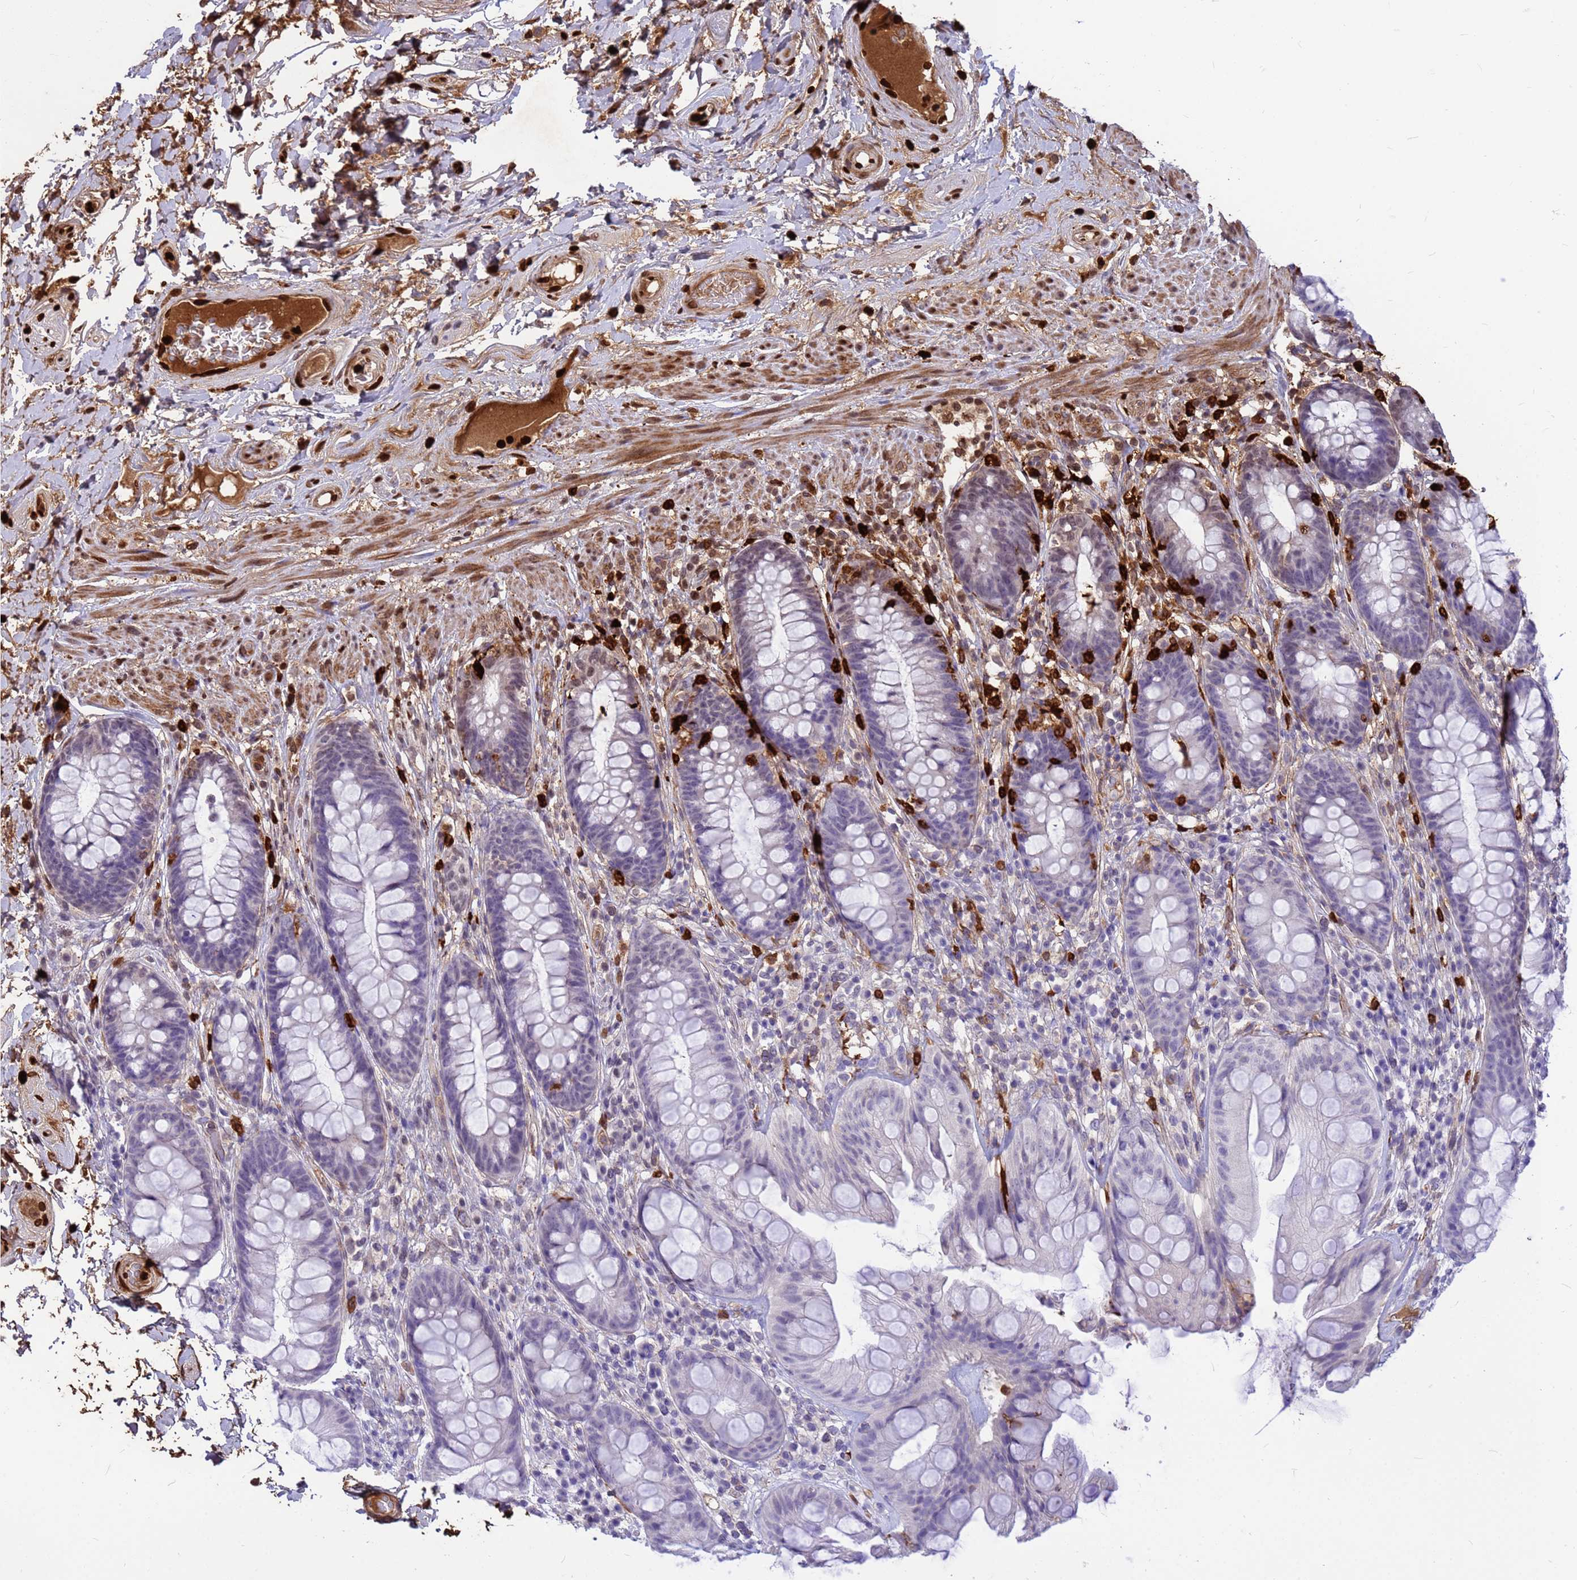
{"staining": {"intensity": "weak", "quantity": "<25%", "location": "cytoplasmic/membranous"}, "tissue": "rectum", "cell_type": "Glandular cells", "image_type": "normal", "snomed": [{"axis": "morphology", "description": "Normal tissue, NOS"}, {"axis": "topography", "description": "Rectum"}], "caption": "This is an immunohistochemistry histopathology image of normal human rectum. There is no expression in glandular cells.", "gene": "ORM1", "patient": {"sex": "male", "age": 74}}